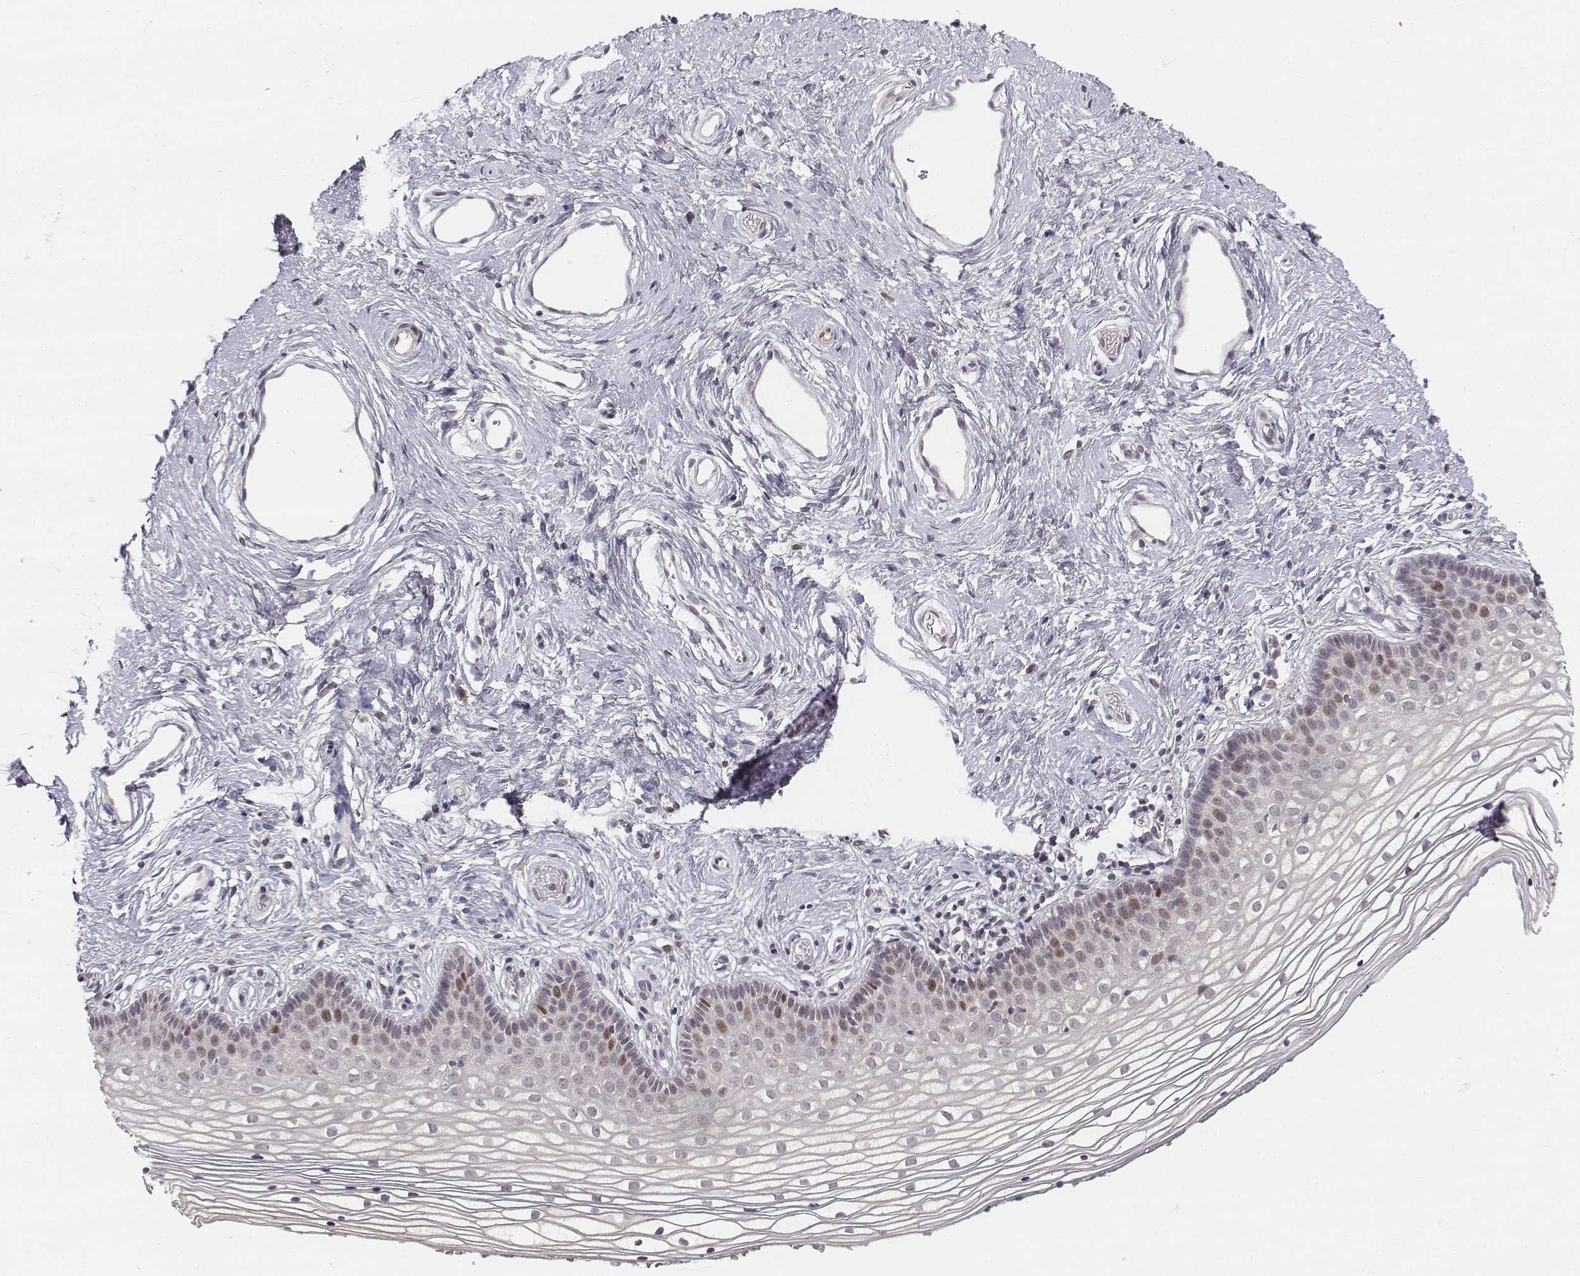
{"staining": {"intensity": "moderate", "quantity": "<25%", "location": "nuclear"}, "tissue": "vagina", "cell_type": "Squamous epithelial cells", "image_type": "normal", "snomed": [{"axis": "morphology", "description": "Normal tissue, NOS"}, {"axis": "topography", "description": "Vagina"}], "caption": "Vagina stained for a protein reveals moderate nuclear positivity in squamous epithelial cells.", "gene": "FANCD2", "patient": {"sex": "female", "age": 36}}